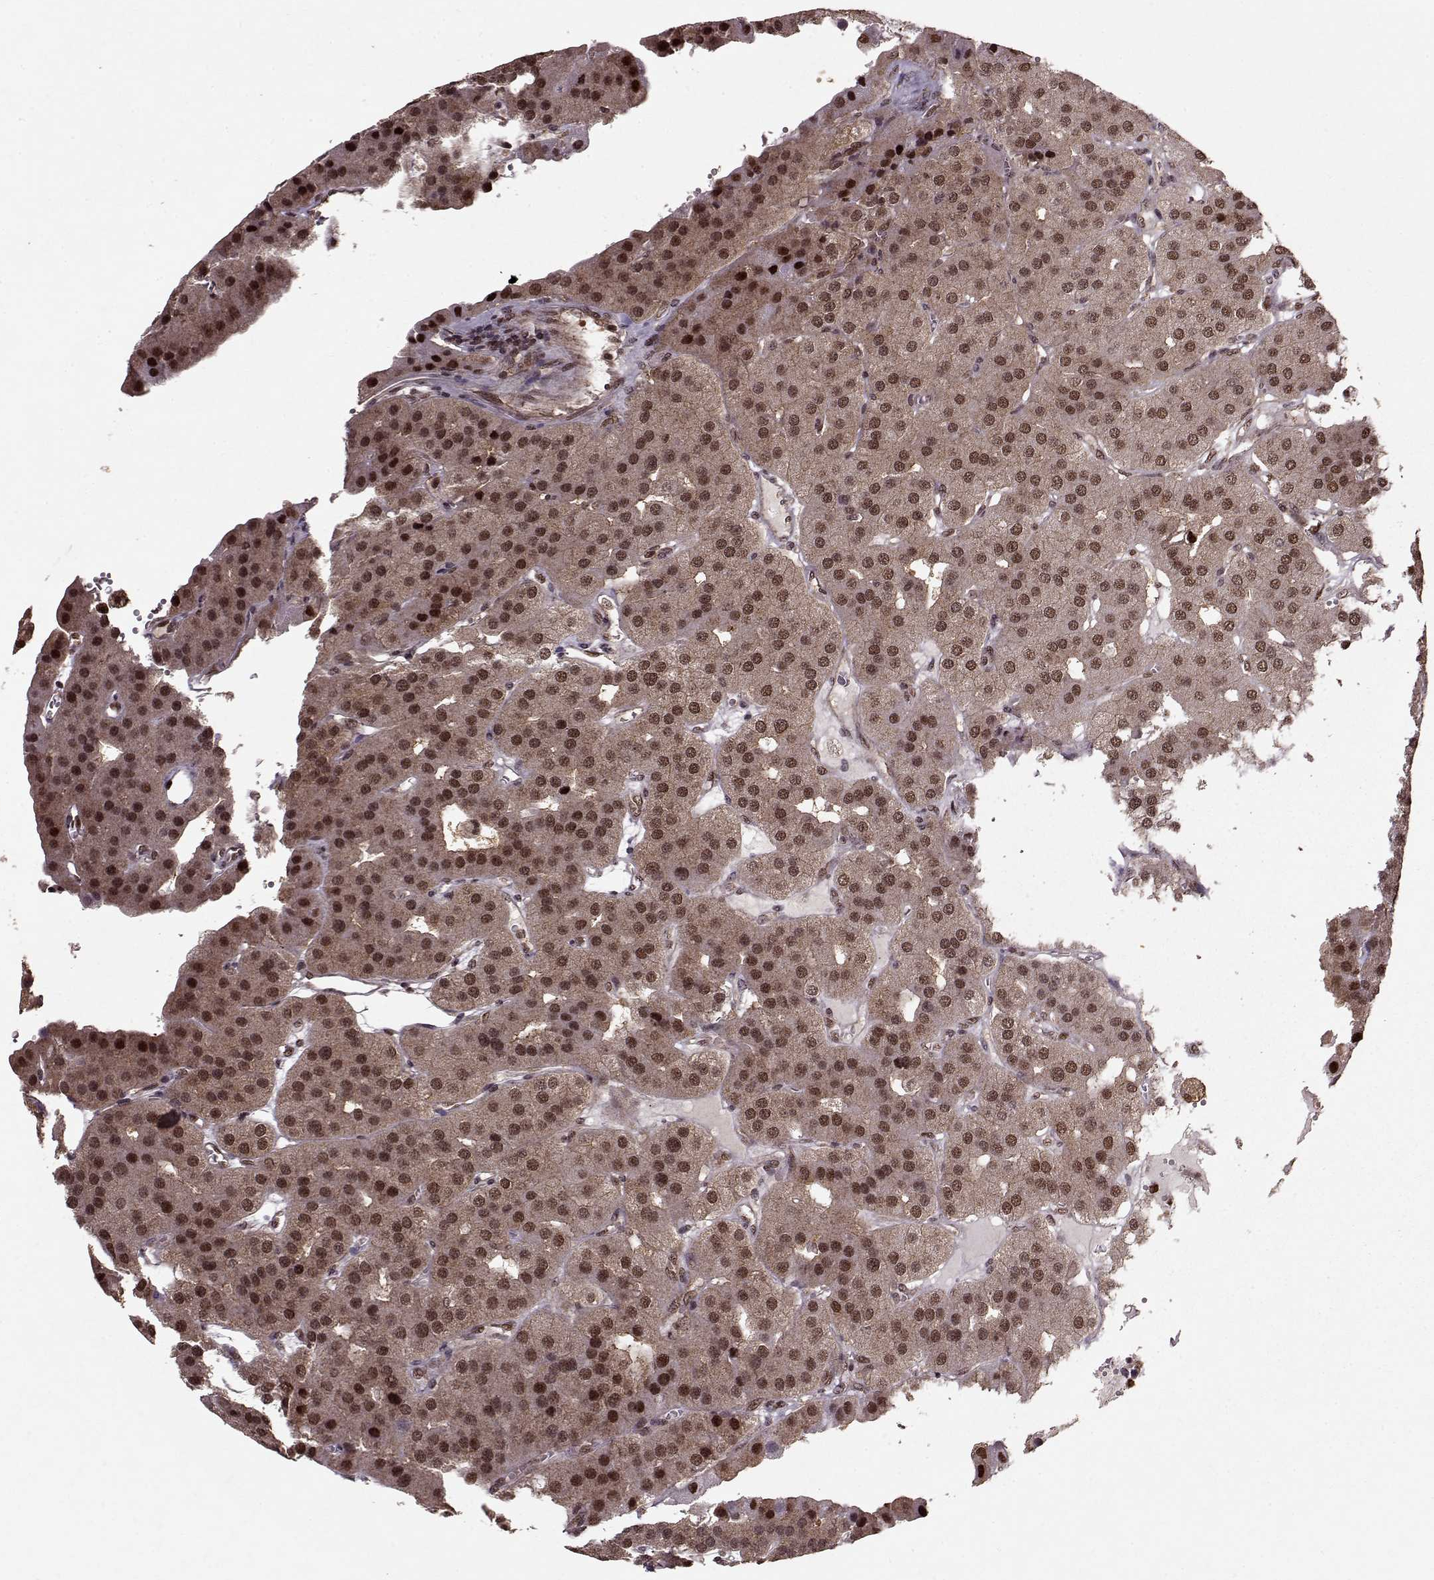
{"staining": {"intensity": "moderate", "quantity": ">75%", "location": "nuclear"}, "tissue": "parathyroid gland", "cell_type": "Glandular cells", "image_type": "normal", "snomed": [{"axis": "morphology", "description": "Normal tissue, NOS"}, {"axis": "morphology", "description": "Adenoma, NOS"}, {"axis": "topography", "description": "Parathyroid gland"}], "caption": "DAB immunohistochemical staining of benign human parathyroid gland exhibits moderate nuclear protein expression in approximately >75% of glandular cells.", "gene": "PSMA7", "patient": {"sex": "female", "age": 86}}